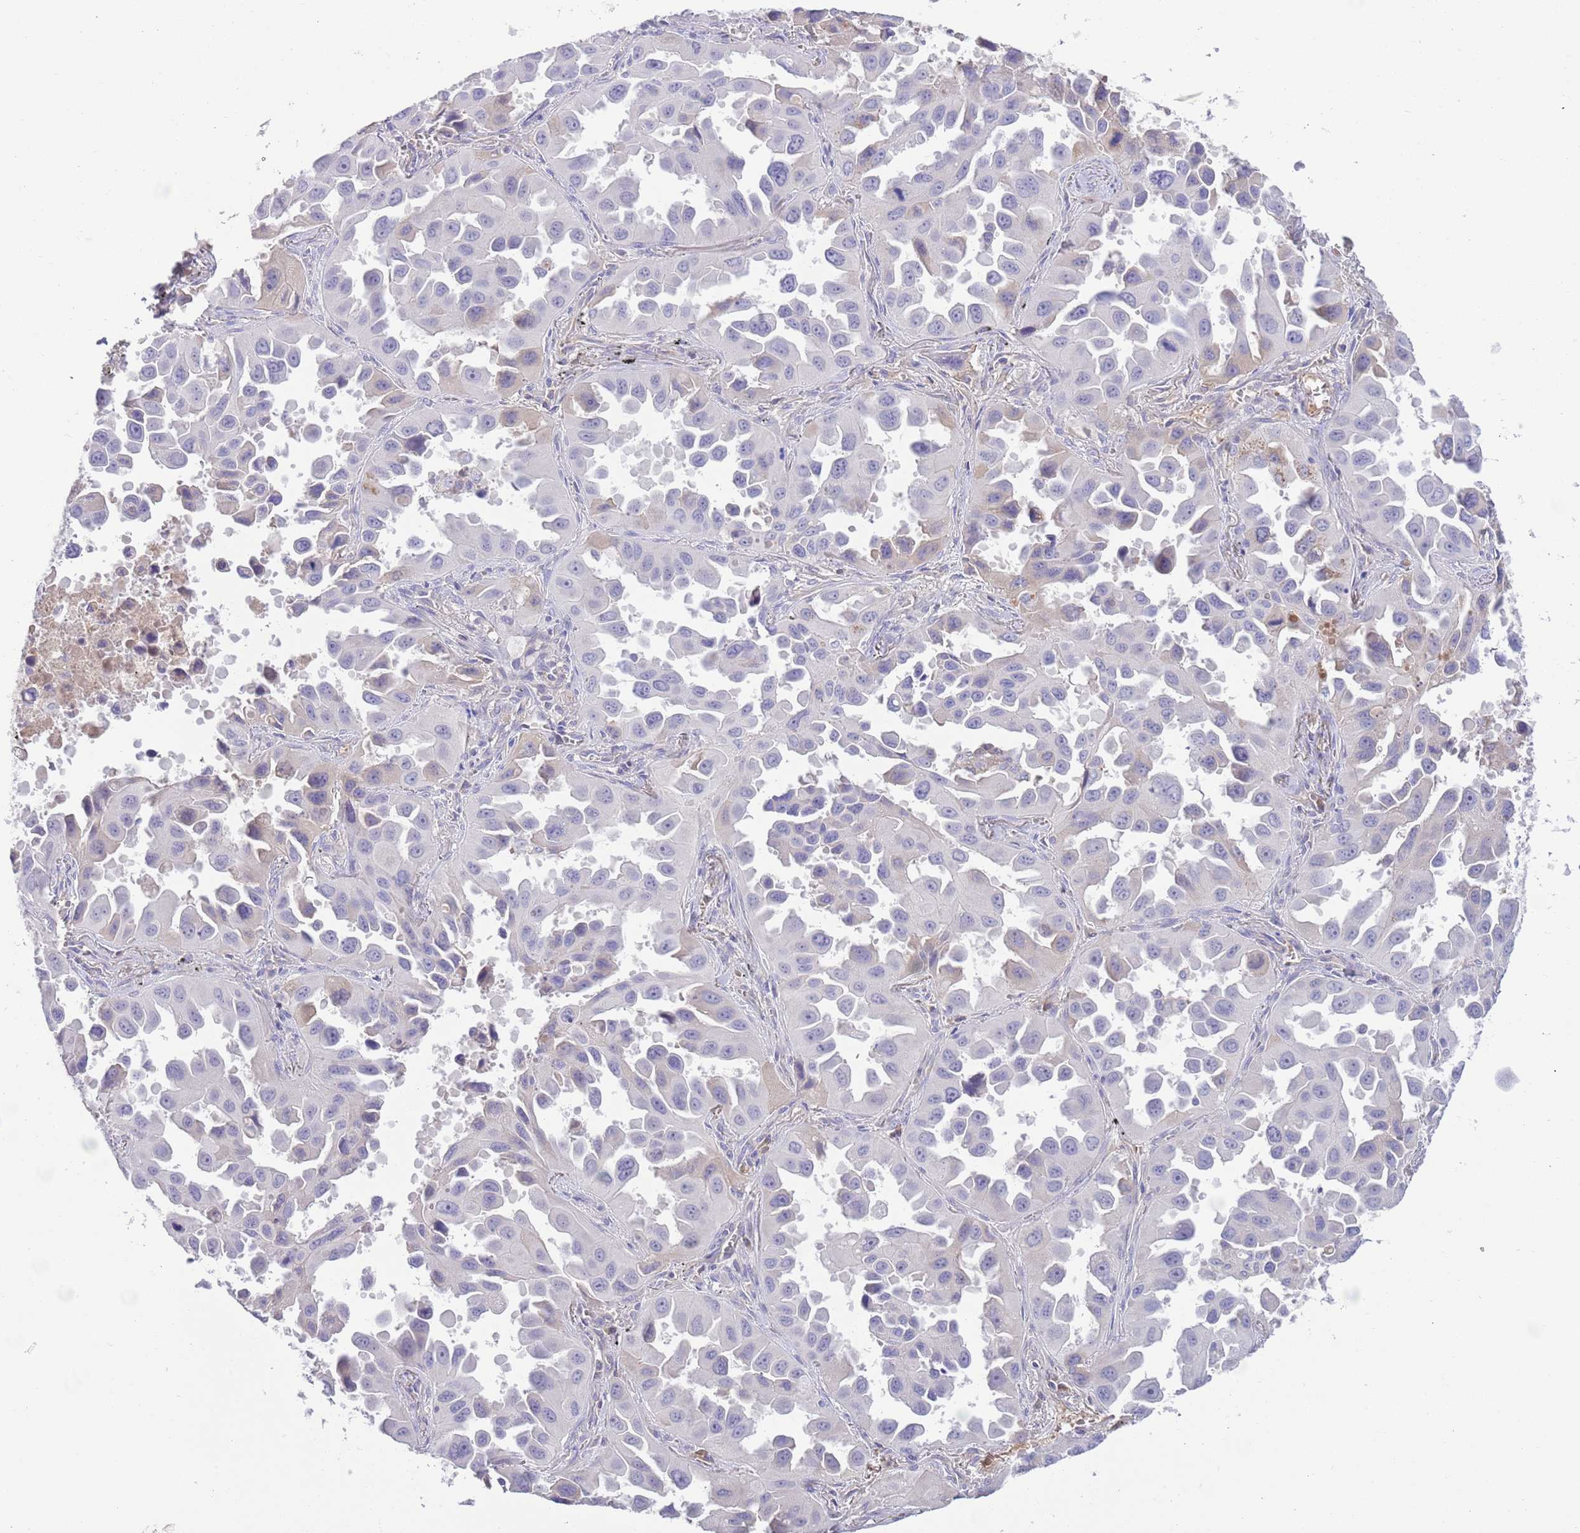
{"staining": {"intensity": "negative", "quantity": "none", "location": "none"}, "tissue": "lung cancer", "cell_type": "Tumor cells", "image_type": "cancer", "snomed": [{"axis": "morphology", "description": "Adenocarcinoma, NOS"}, {"axis": "topography", "description": "Lung"}], "caption": "This photomicrograph is of lung adenocarcinoma stained with IHC to label a protein in brown with the nuclei are counter-stained blue. There is no positivity in tumor cells. (Stains: DAB IHC with hematoxylin counter stain, Microscopy: brightfield microscopy at high magnification).", "gene": "IGFL4", "patient": {"sex": "male", "age": 66}}